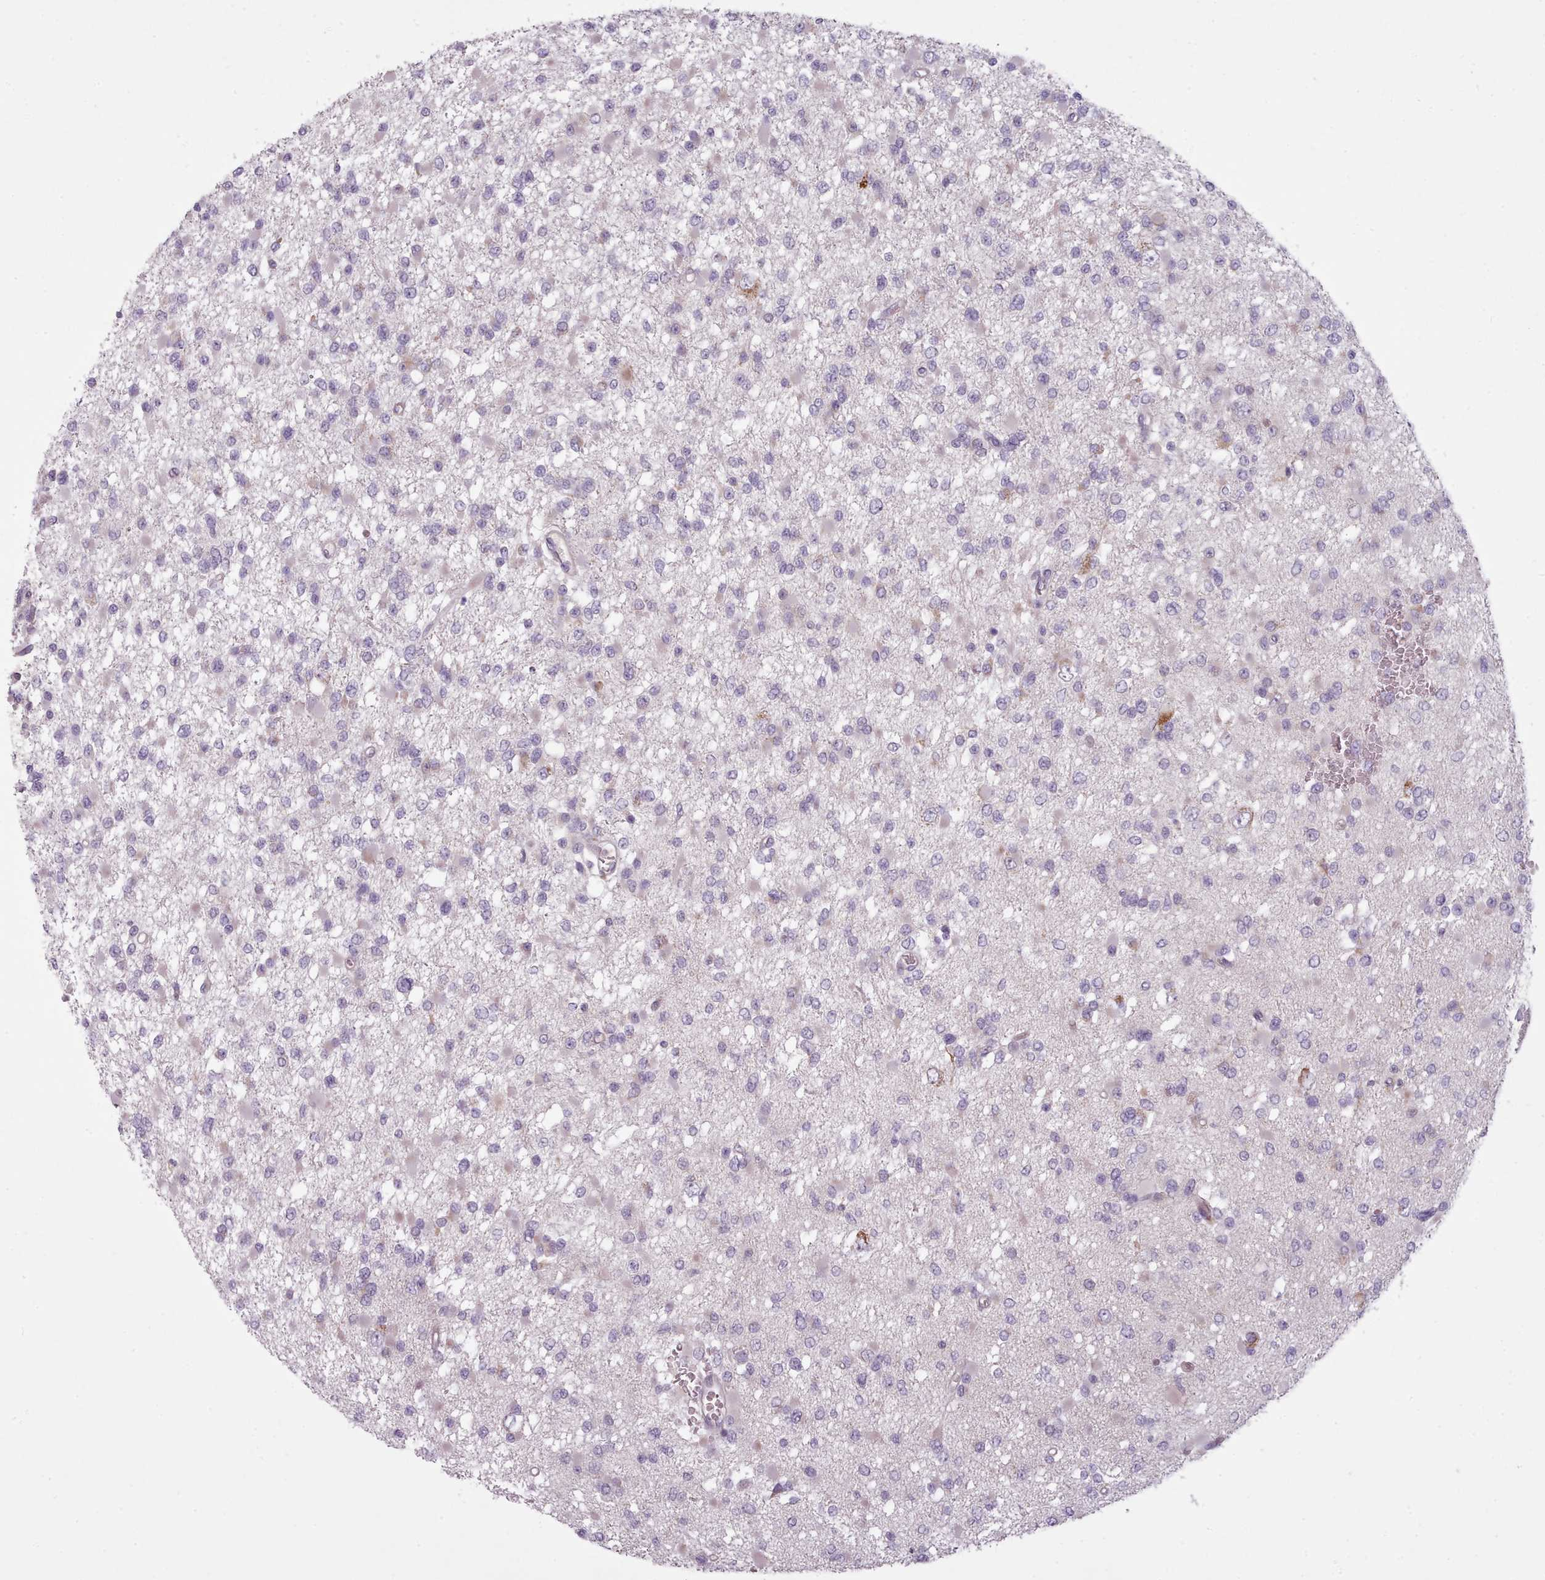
{"staining": {"intensity": "negative", "quantity": "none", "location": "none"}, "tissue": "glioma", "cell_type": "Tumor cells", "image_type": "cancer", "snomed": [{"axis": "morphology", "description": "Glioma, malignant, Low grade"}, {"axis": "topography", "description": "Brain"}], "caption": "Tumor cells show no significant protein expression in glioma.", "gene": "LAPTM5", "patient": {"sex": "female", "age": 22}}